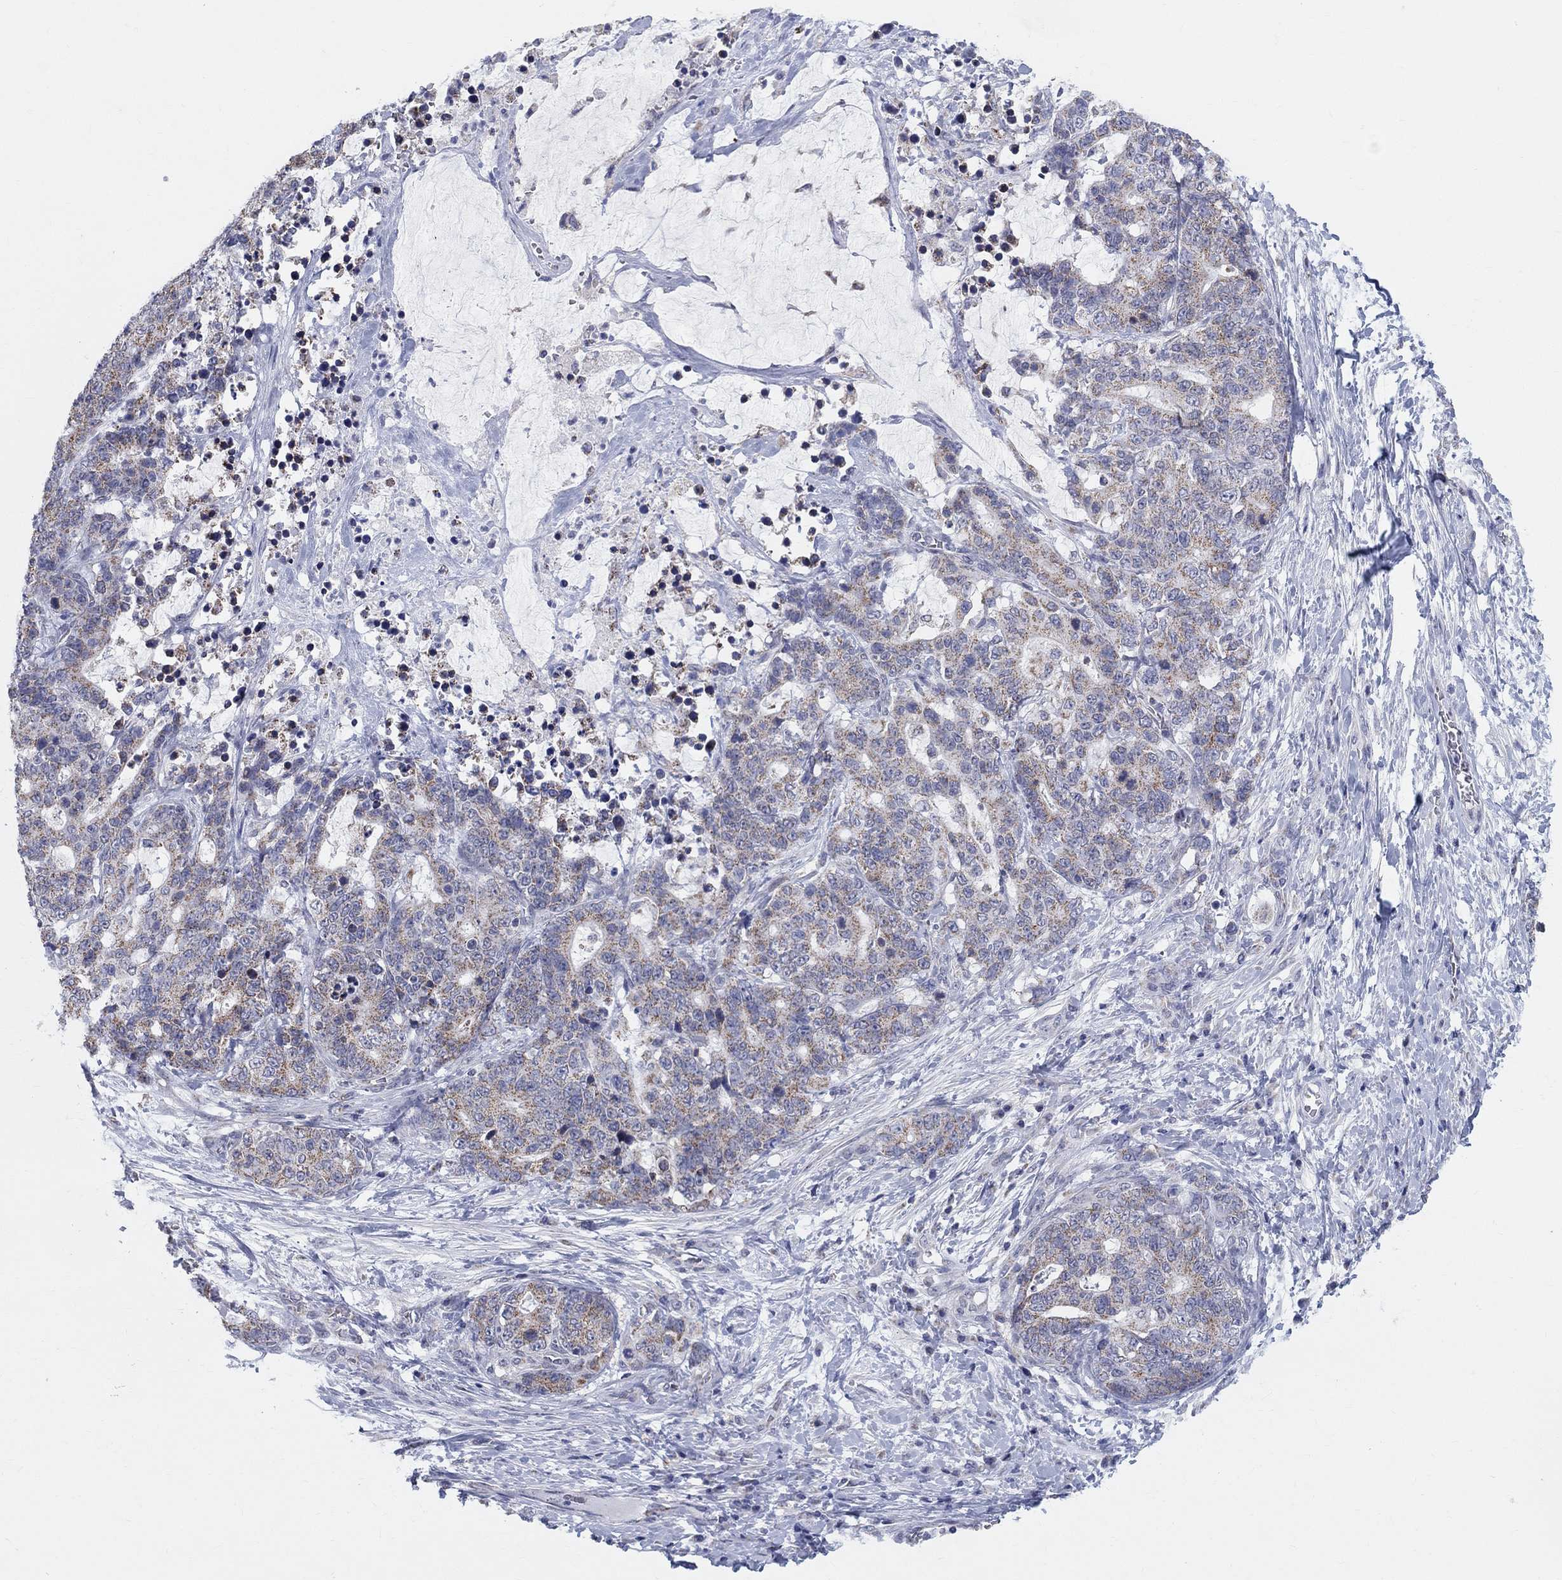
{"staining": {"intensity": "weak", "quantity": "25%-75%", "location": "cytoplasmic/membranous"}, "tissue": "stomach cancer", "cell_type": "Tumor cells", "image_type": "cancer", "snomed": [{"axis": "morphology", "description": "Normal tissue, NOS"}, {"axis": "morphology", "description": "Adenocarcinoma, NOS"}, {"axis": "topography", "description": "Stomach"}], "caption": "IHC of human stomach cancer reveals low levels of weak cytoplasmic/membranous staining in about 25%-75% of tumor cells.", "gene": "KISS1R", "patient": {"sex": "female", "age": 64}}